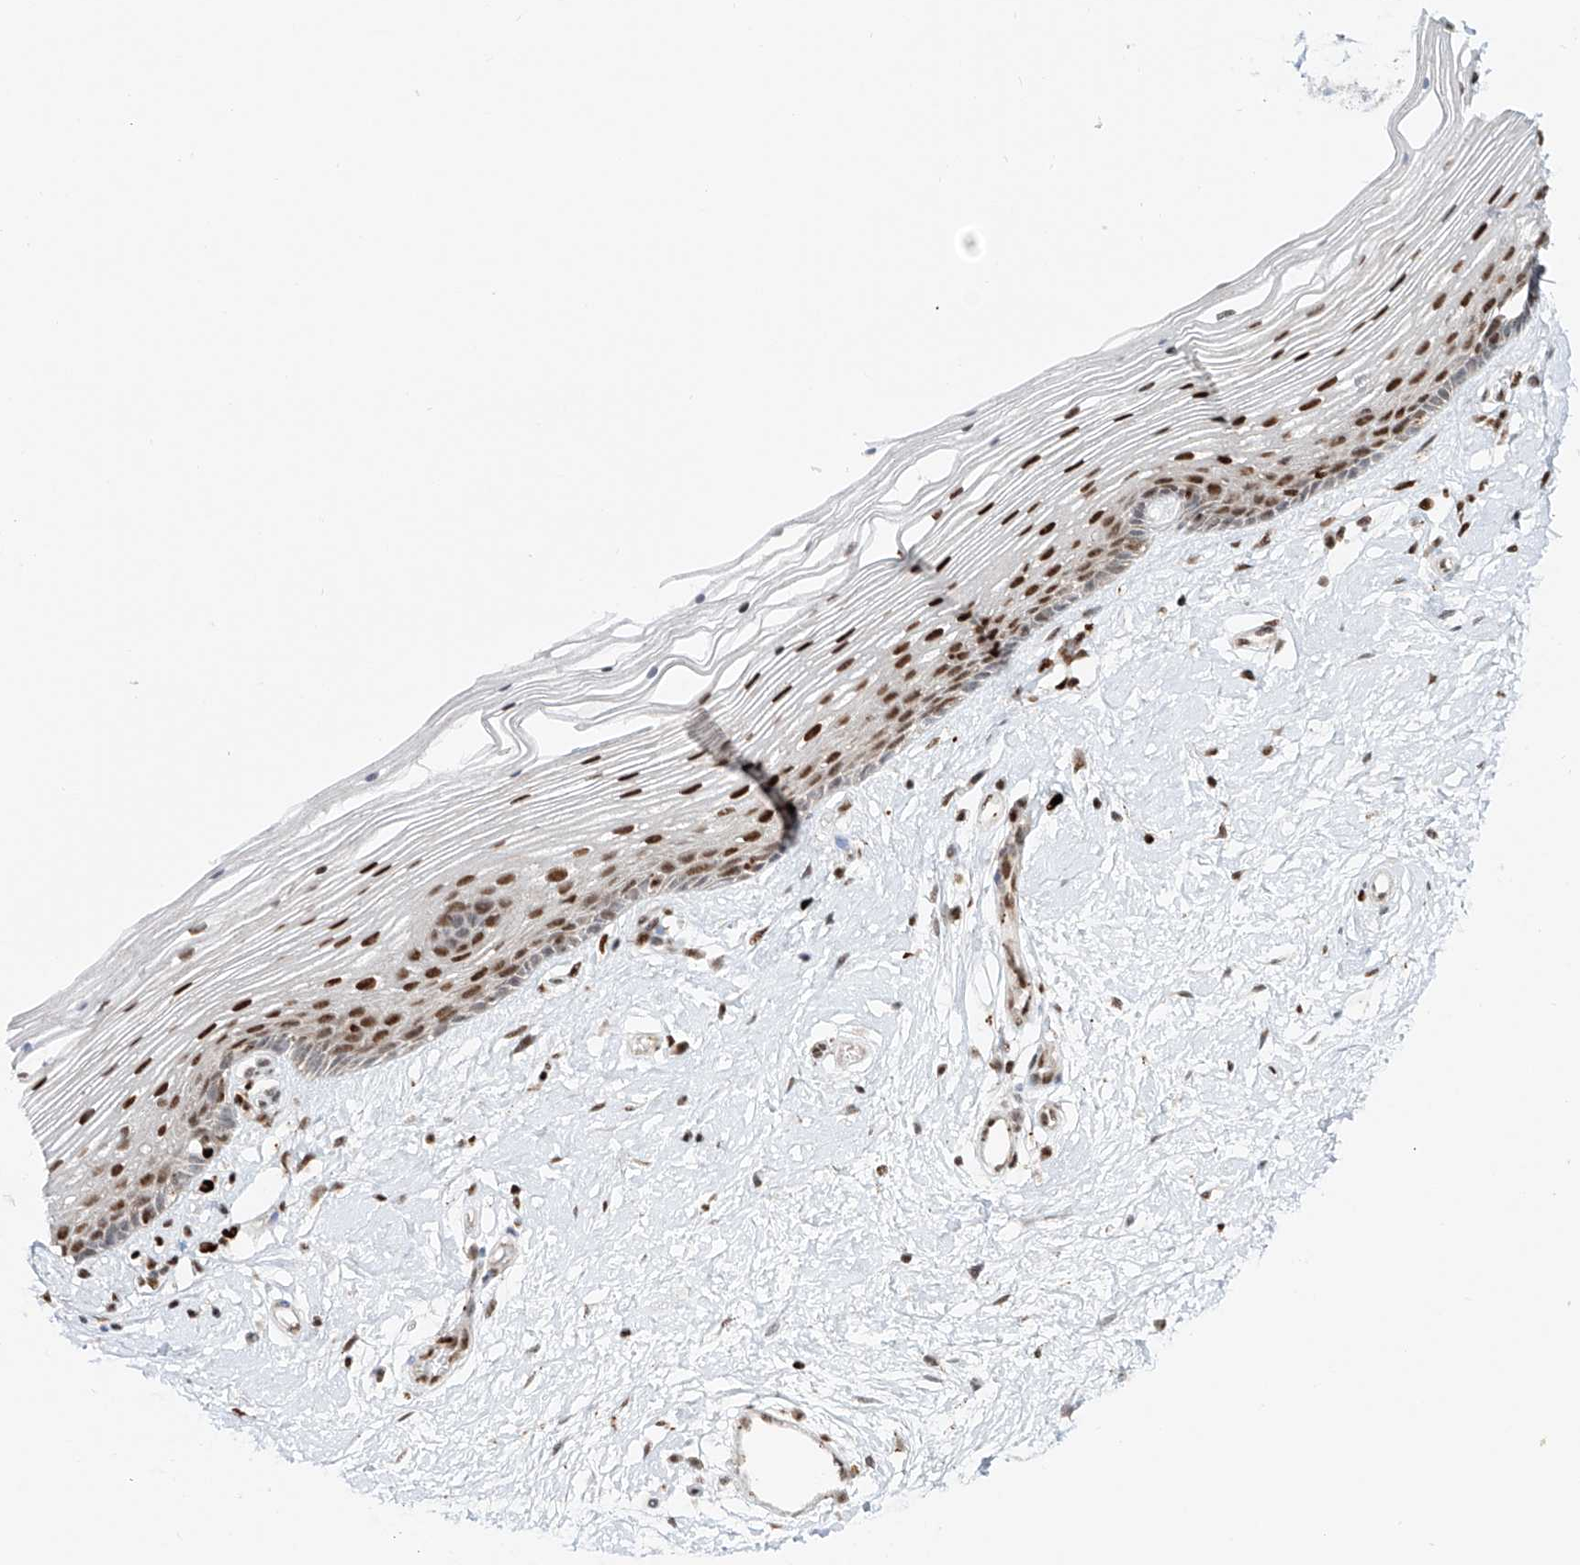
{"staining": {"intensity": "strong", "quantity": "25%-75%", "location": "nuclear"}, "tissue": "vagina", "cell_type": "Squamous epithelial cells", "image_type": "normal", "snomed": [{"axis": "morphology", "description": "Normal tissue, NOS"}, {"axis": "topography", "description": "Vagina"}], "caption": "About 25%-75% of squamous epithelial cells in normal vagina show strong nuclear protein positivity as visualized by brown immunohistochemical staining.", "gene": "DZIP1L", "patient": {"sex": "female", "age": 46}}